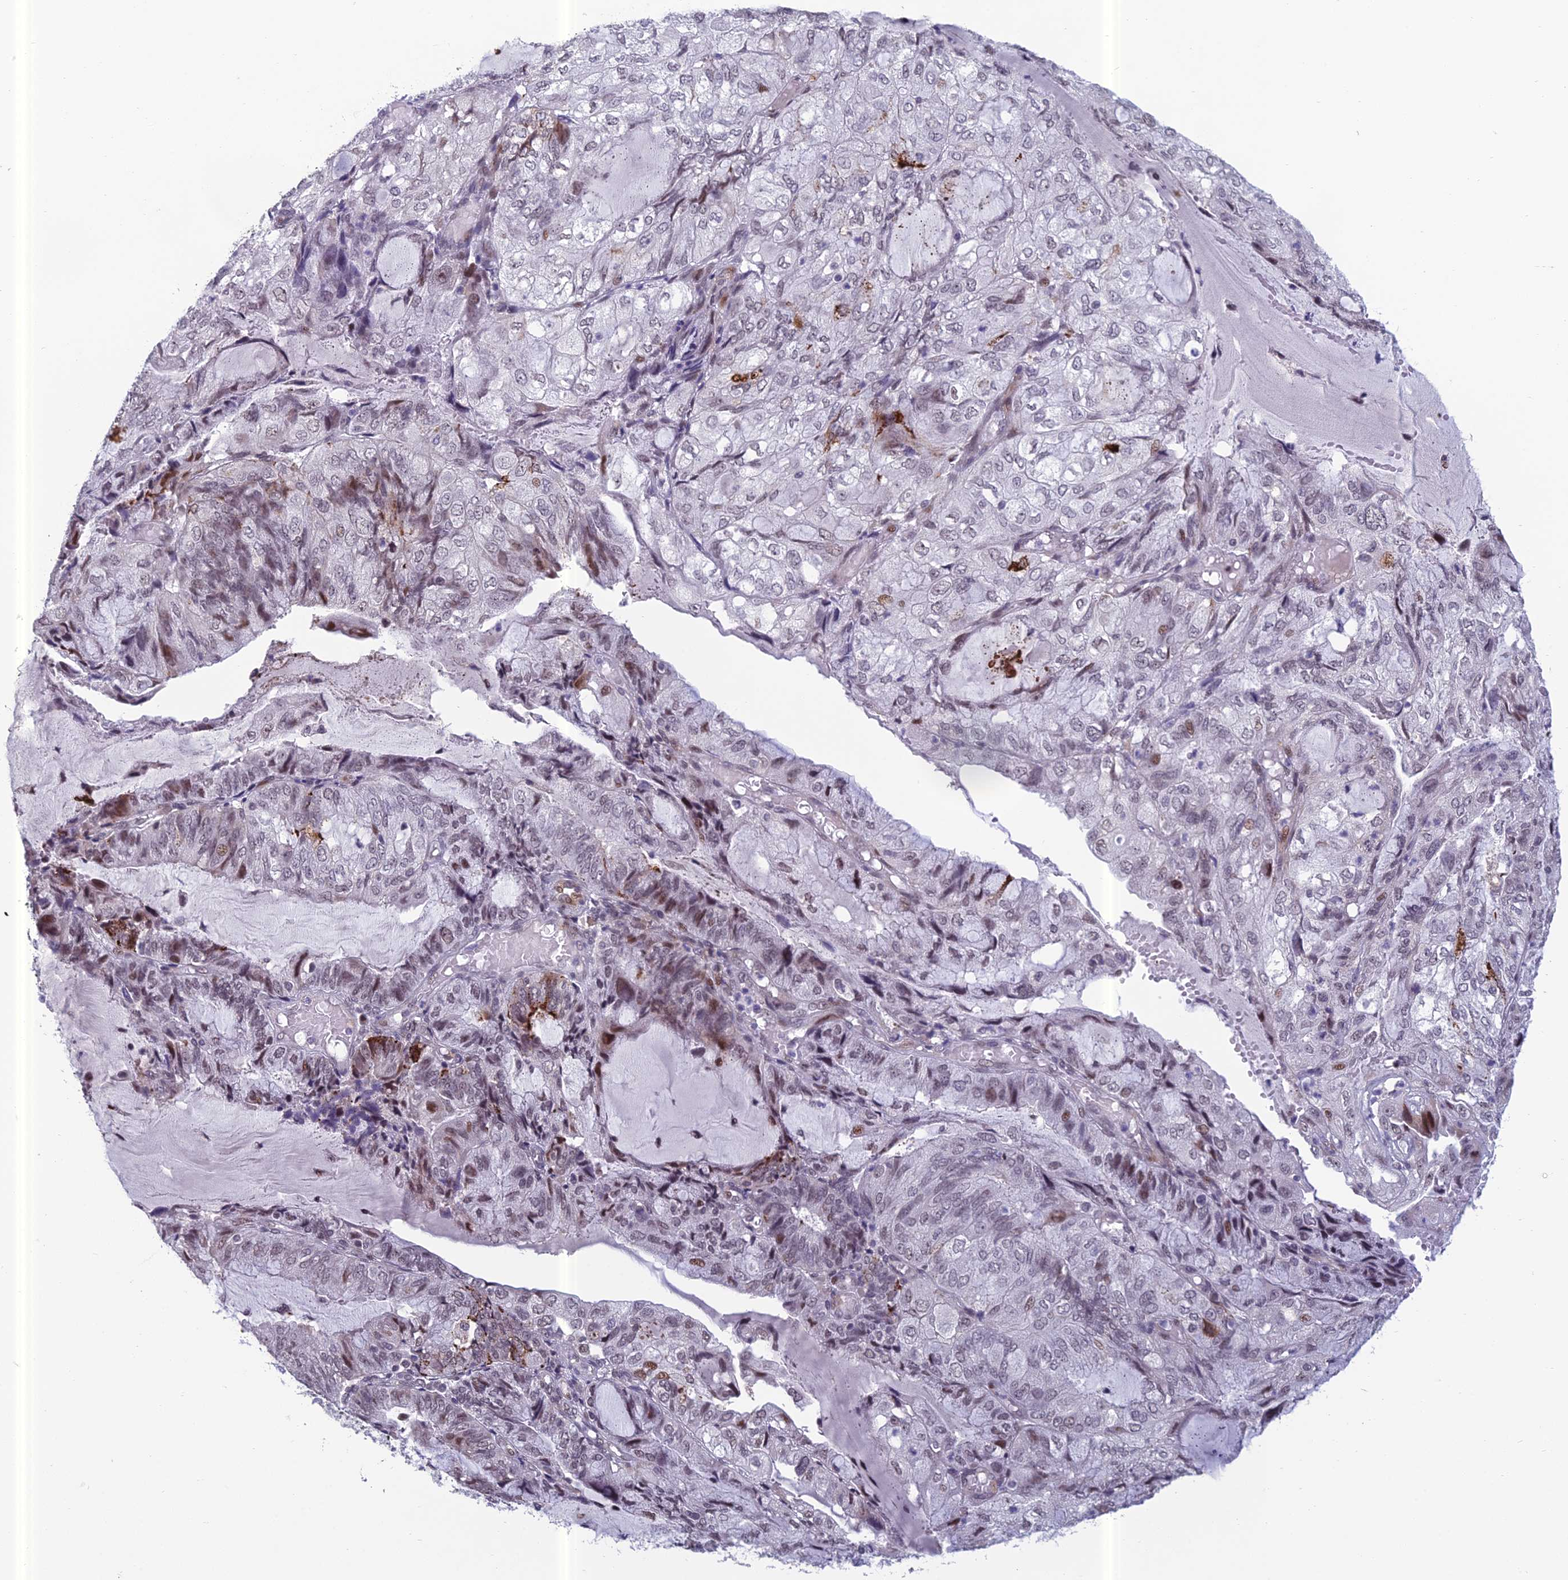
{"staining": {"intensity": "moderate", "quantity": "<25%", "location": "nuclear"}, "tissue": "endometrial cancer", "cell_type": "Tumor cells", "image_type": "cancer", "snomed": [{"axis": "morphology", "description": "Adenocarcinoma, NOS"}, {"axis": "topography", "description": "Endometrium"}], "caption": "A brown stain shows moderate nuclear staining of a protein in human endometrial adenocarcinoma tumor cells.", "gene": "RGS17", "patient": {"sex": "female", "age": 81}}